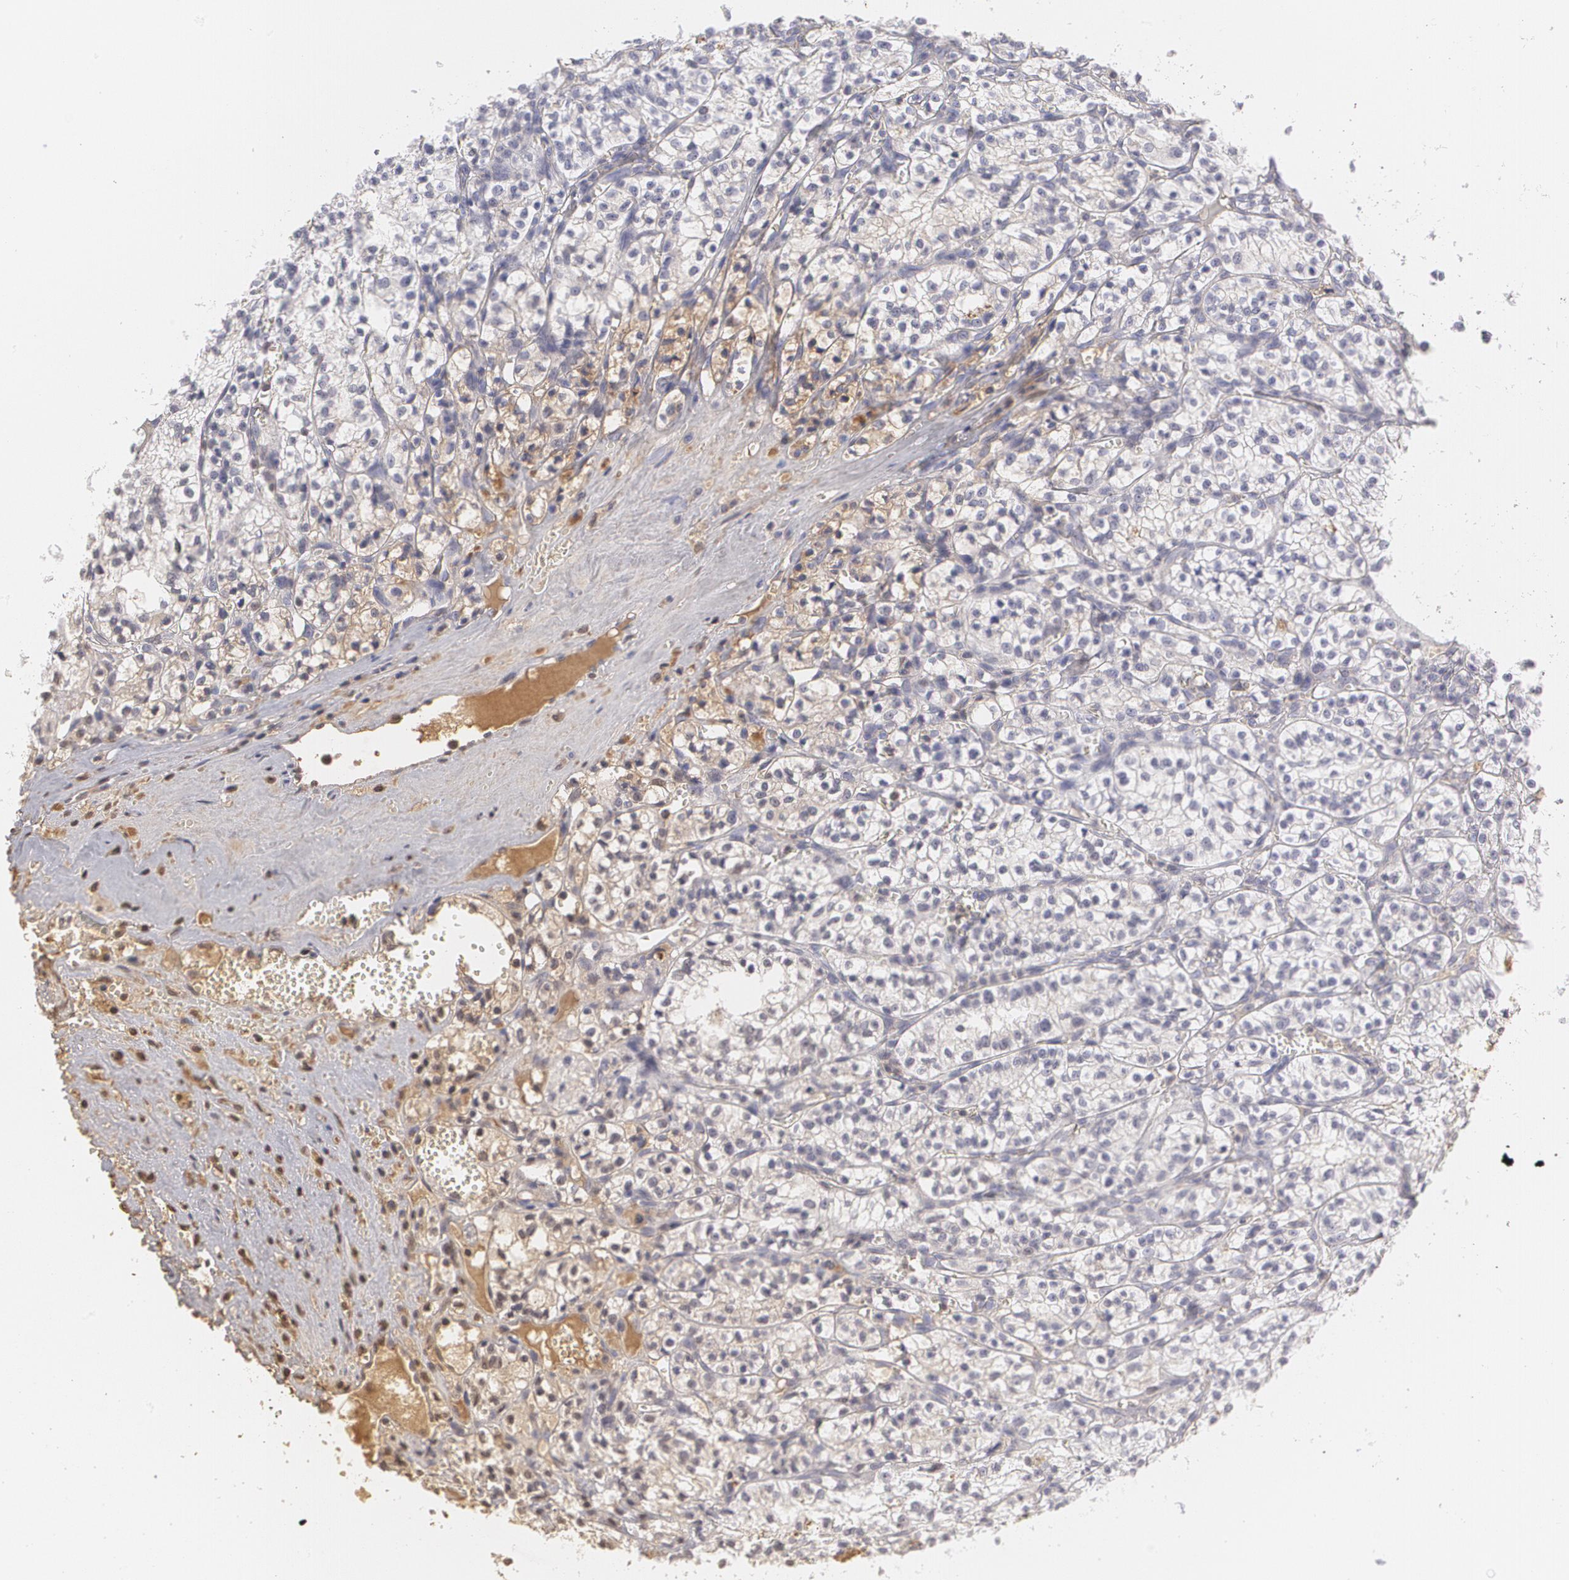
{"staining": {"intensity": "weak", "quantity": "<25%", "location": "nuclear"}, "tissue": "renal cancer", "cell_type": "Tumor cells", "image_type": "cancer", "snomed": [{"axis": "morphology", "description": "Adenocarcinoma, NOS"}, {"axis": "topography", "description": "Kidney"}], "caption": "This is an IHC histopathology image of renal adenocarcinoma. There is no staining in tumor cells.", "gene": "SERPINA1", "patient": {"sex": "male", "age": 61}}